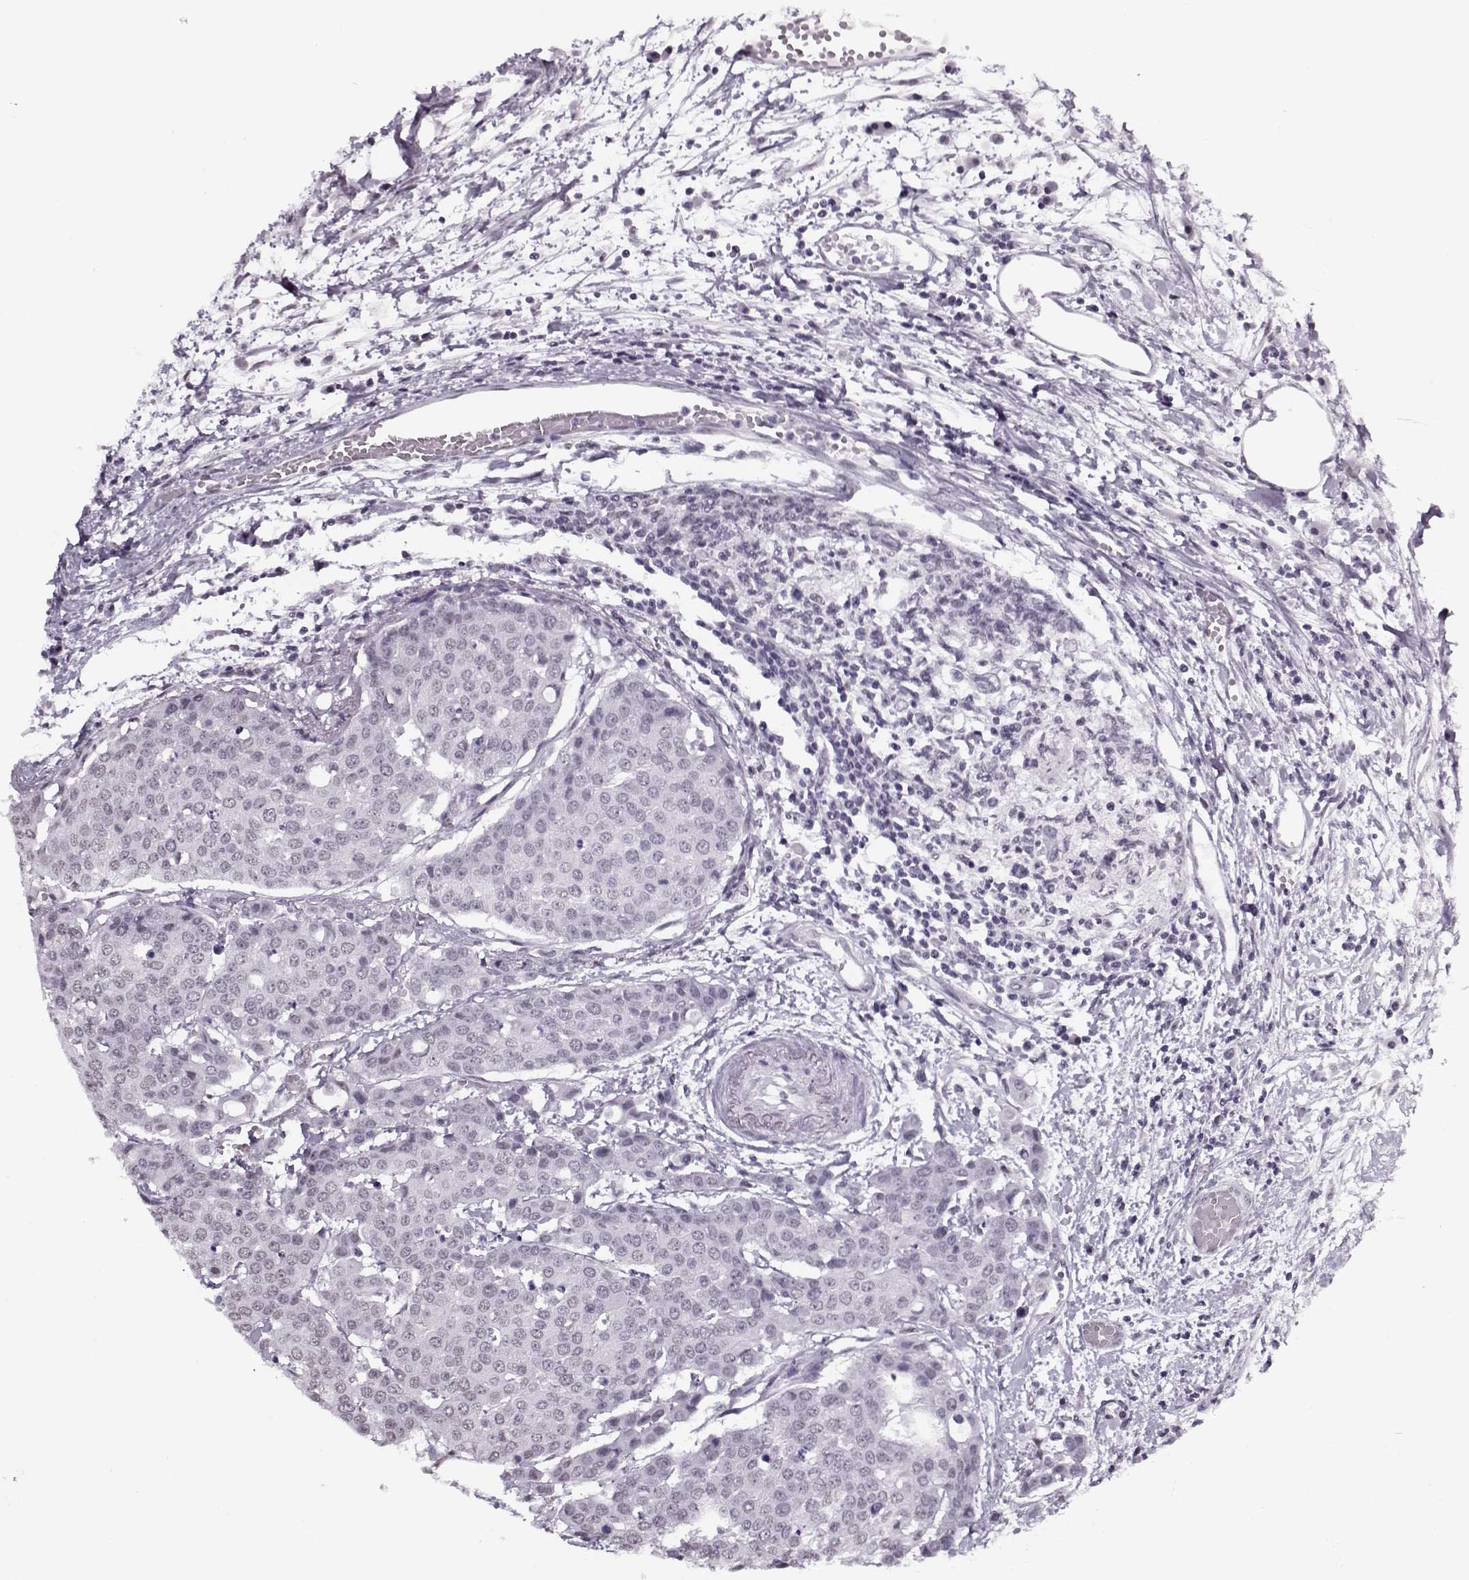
{"staining": {"intensity": "negative", "quantity": "none", "location": "none"}, "tissue": "carcinoid", "cell_type": "Tumor cells", "image_type": "cancer", "snomed": [{"axis": "morphology", "description": "Carcinoid, malignant, NOS"}, {"axis": "topography", "description": "Colon"}], "caption": "This is a photomicrograph of immunohistochemistry staining of carcinoid, which shows no expression in tumor cells. Brightfield microscopy of immunohistochemistry (IHC) stained with DAB (3,3'-diaminobenzidine) (brown) and hematoxylin (blue), captured at high magnification.", "gene": "PRMT8", "patient": {"sex": "male", "age": 81}}